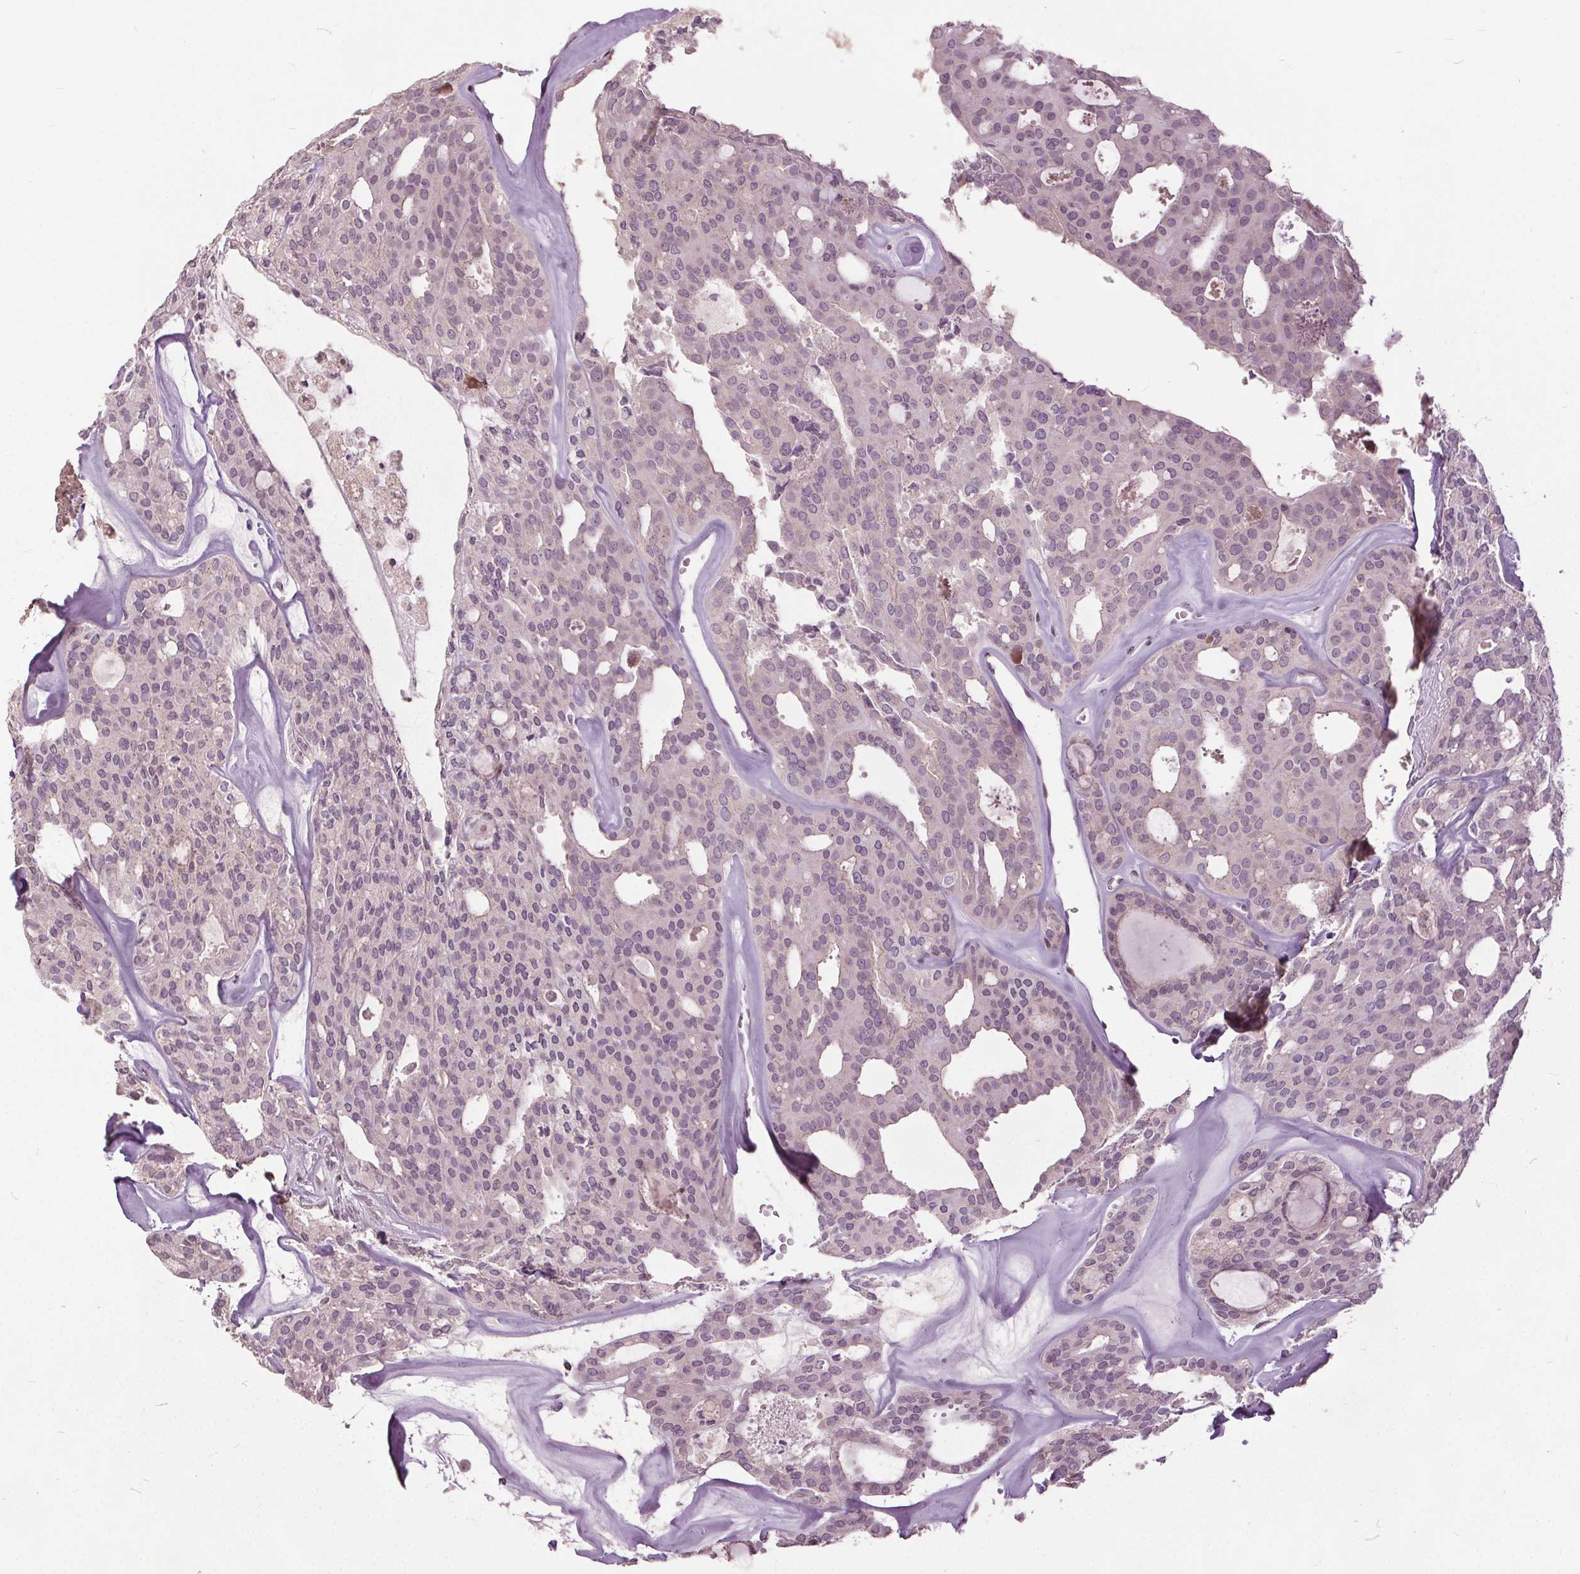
{"staining": {"intensity": "negative", "quantity": "none", "location": "none"}, "tissue": "thyroid cancer", "cell_type": "Tumor cells", "image_type": "cancer", "snomed": [{"axis": "morphology", "description": "Follicular adenoma carcinoma, NOS"}, {"axis": "topography", "description": "Thyroid gland"}], "caption": "A high-resolution micrograph shows IHC staining of thyroid cancer (follicular adenoma carcinoma), which exhibits no significant expression in tumor cells.", "gene": "CXCL16", "patient": {"sex": "male", "age": 75}}